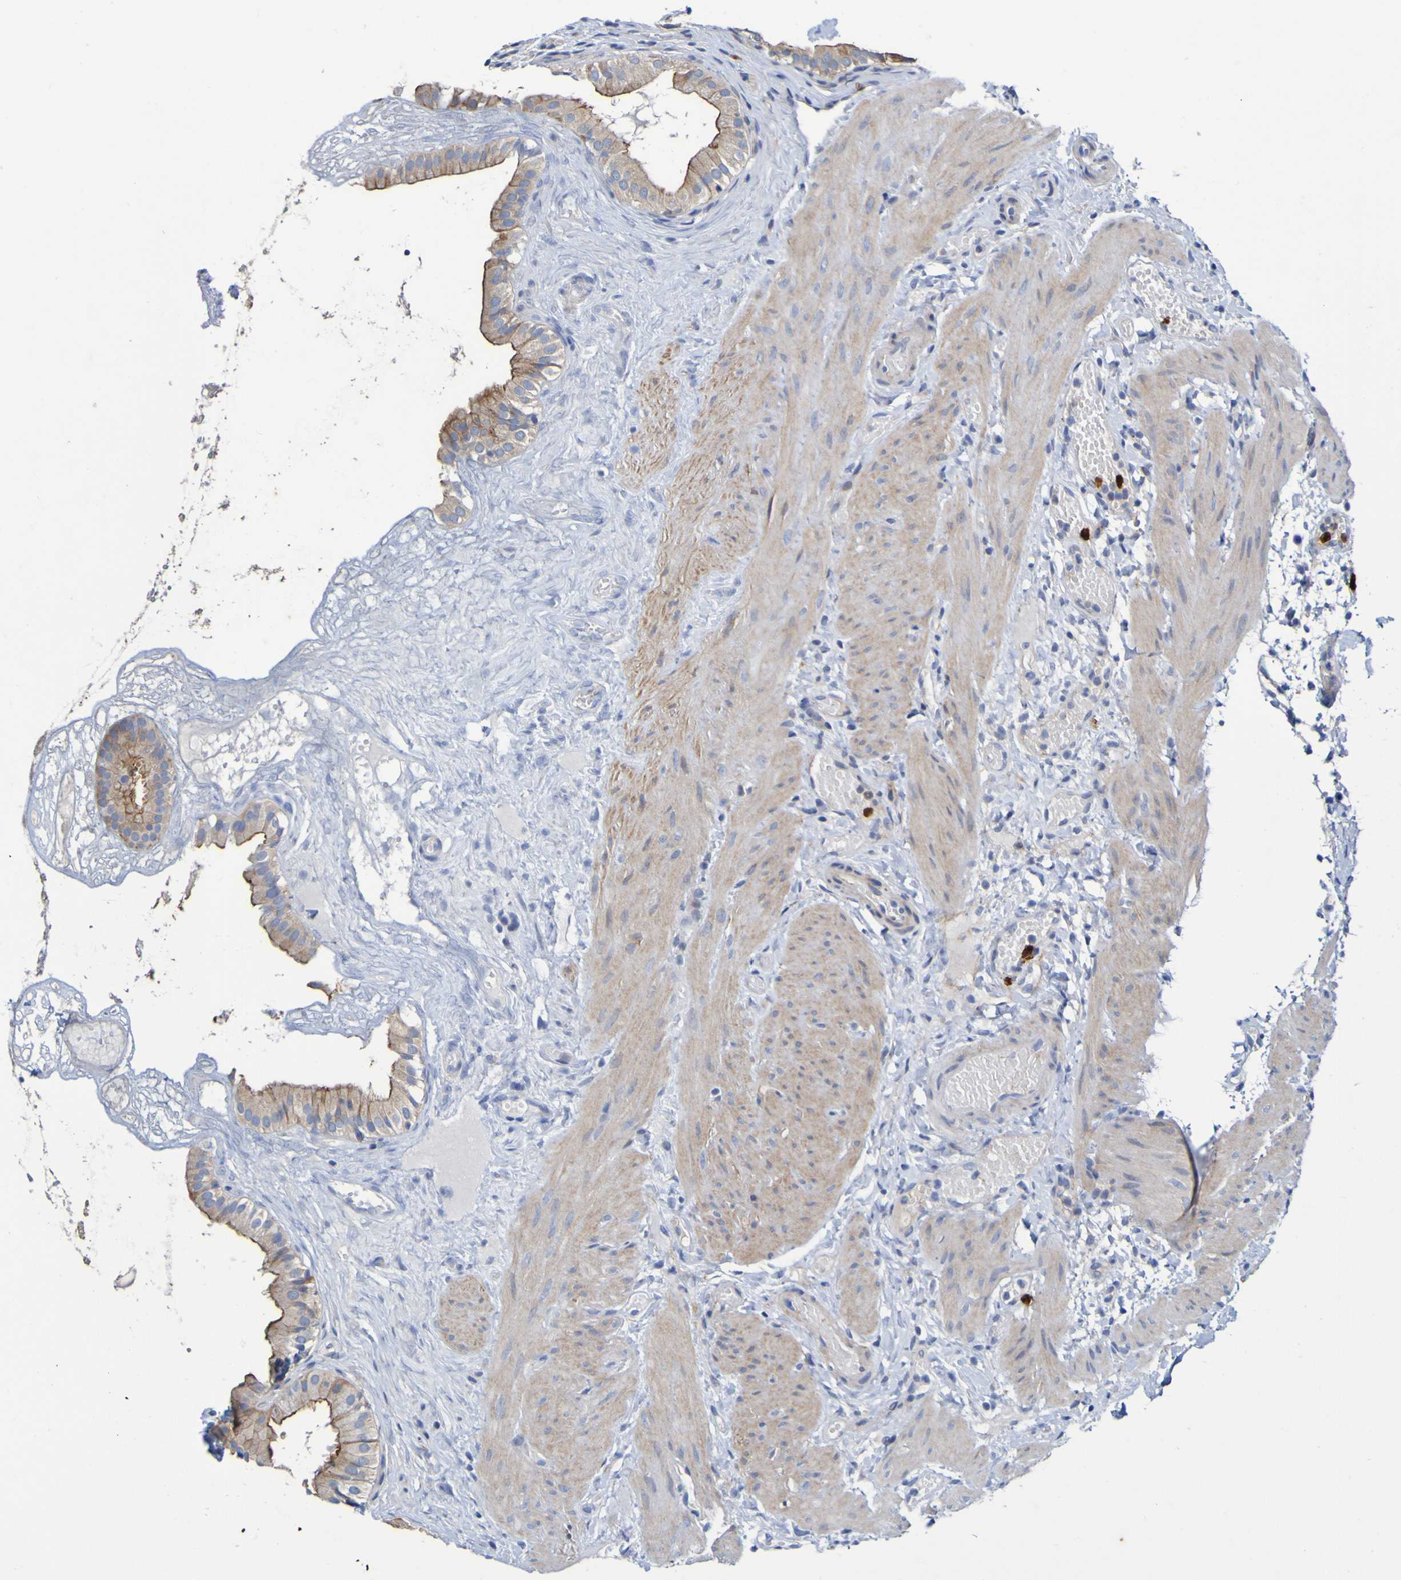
{"staining": {"intensity": "moderate", "quantity": ">75%", "location": "cytoplasmic/membranous"}, "tissue": "gallbladder", "cell_type": "Glandular cells", "image_type": "normal", "snomed": [{"axis": "morphology", "description": "Normal tissue, NOS"}, {"axis": "topography", "description": "Gallbladder"}], "caption": "Normal gallbladder displays moderate cytoplasmic/membranous staining in approximately >75% of glandular cells, visualized by immunohistochemistry.", "gene": "C11orf24", "patient": {"sex": "female", "age": 26}}